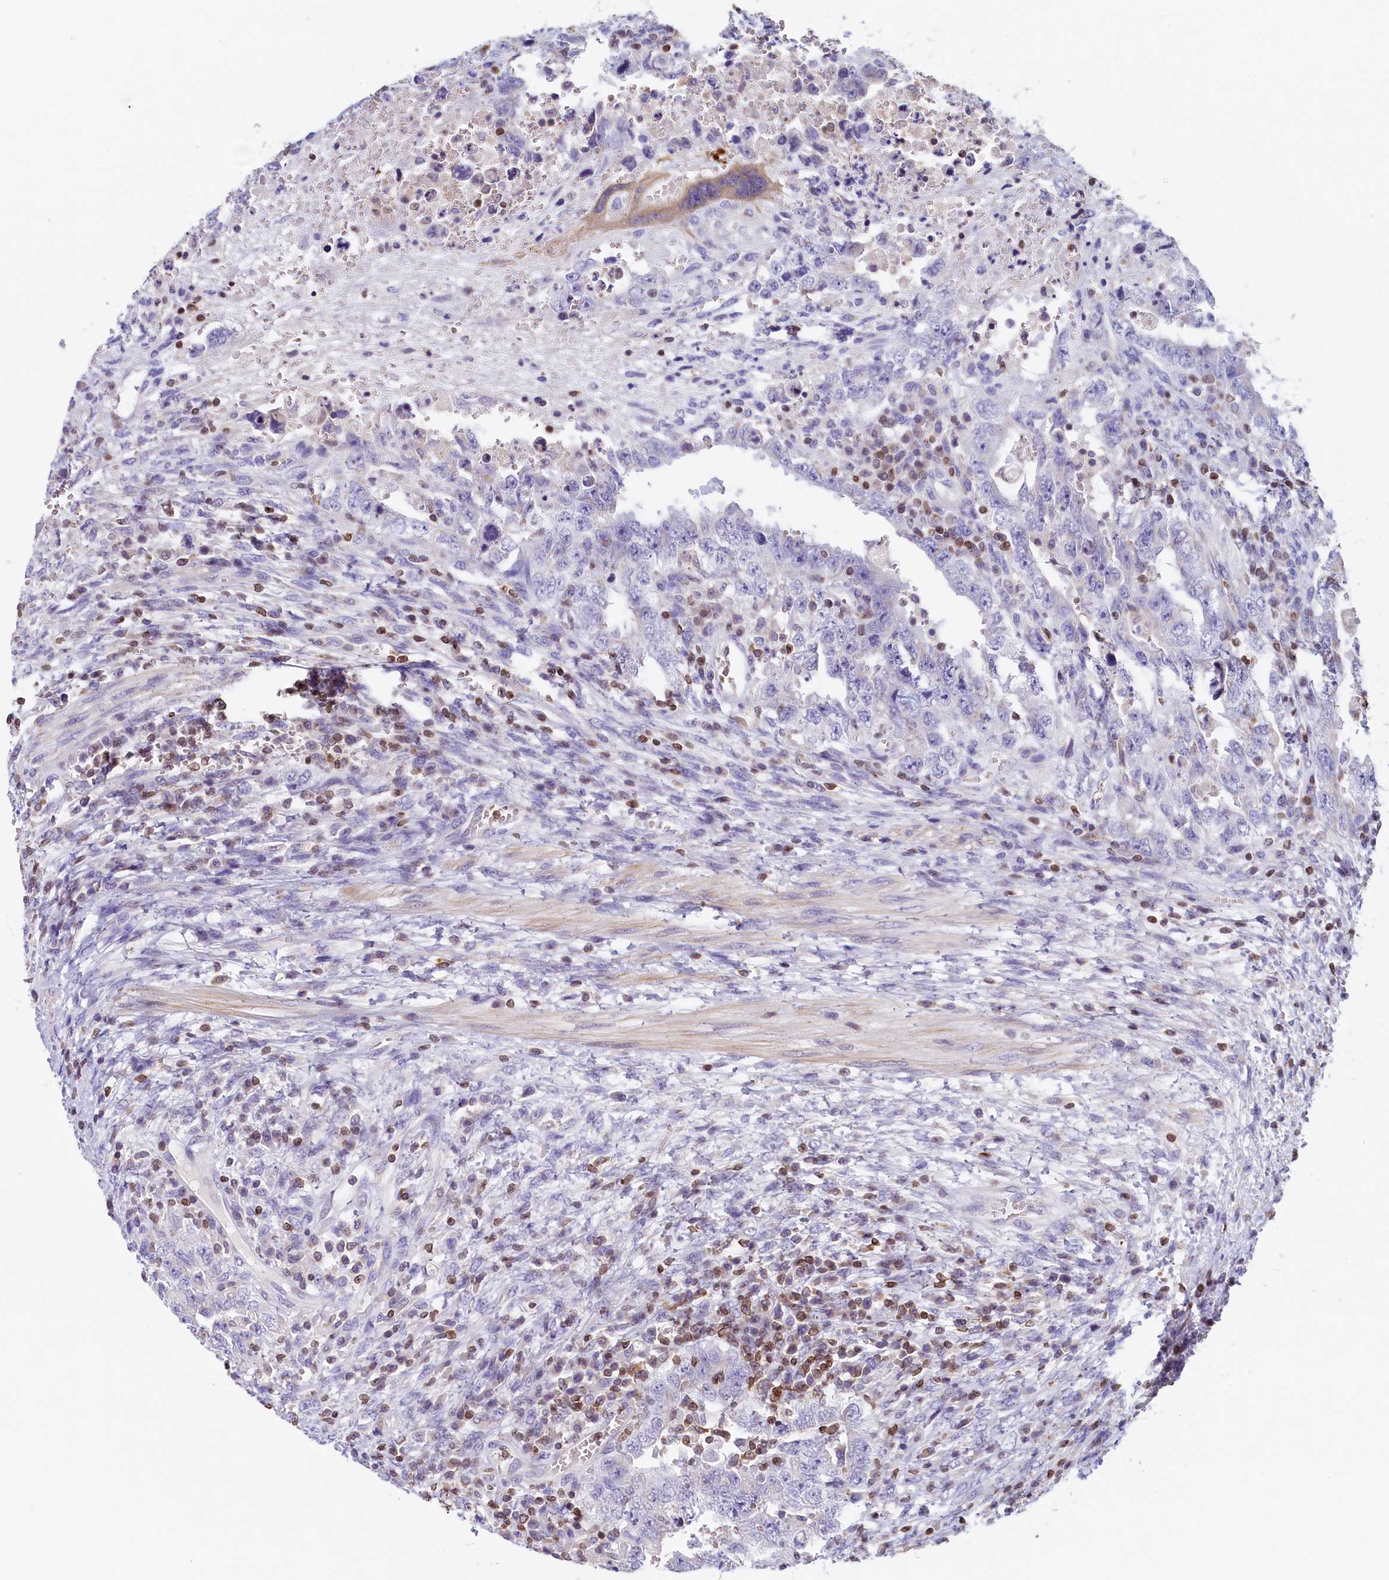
{"staining": {"intensity": "negative", "quantity": "none", "location": "none"}, "tissue": "testis cancer", "cell_type": "Tumor cells", "image_type": "cancer", "snomed": [{"axis": "morphology", "description": "Carcinoma, Embryonal, NOS"}, {"axis": "topography", "description": "Testis"}], "caption": "Tumor cells are negative for protein expression in human testis cancer. (Stains: DAB (3,3'-diaminobenzidine) immunohistochemistry with hematoxylin counter stain, Microscopy: brightfield microscopy at high magnification).", "gene": "TRAF3IP3", "patient": {"sex": "male", "age": 26}}